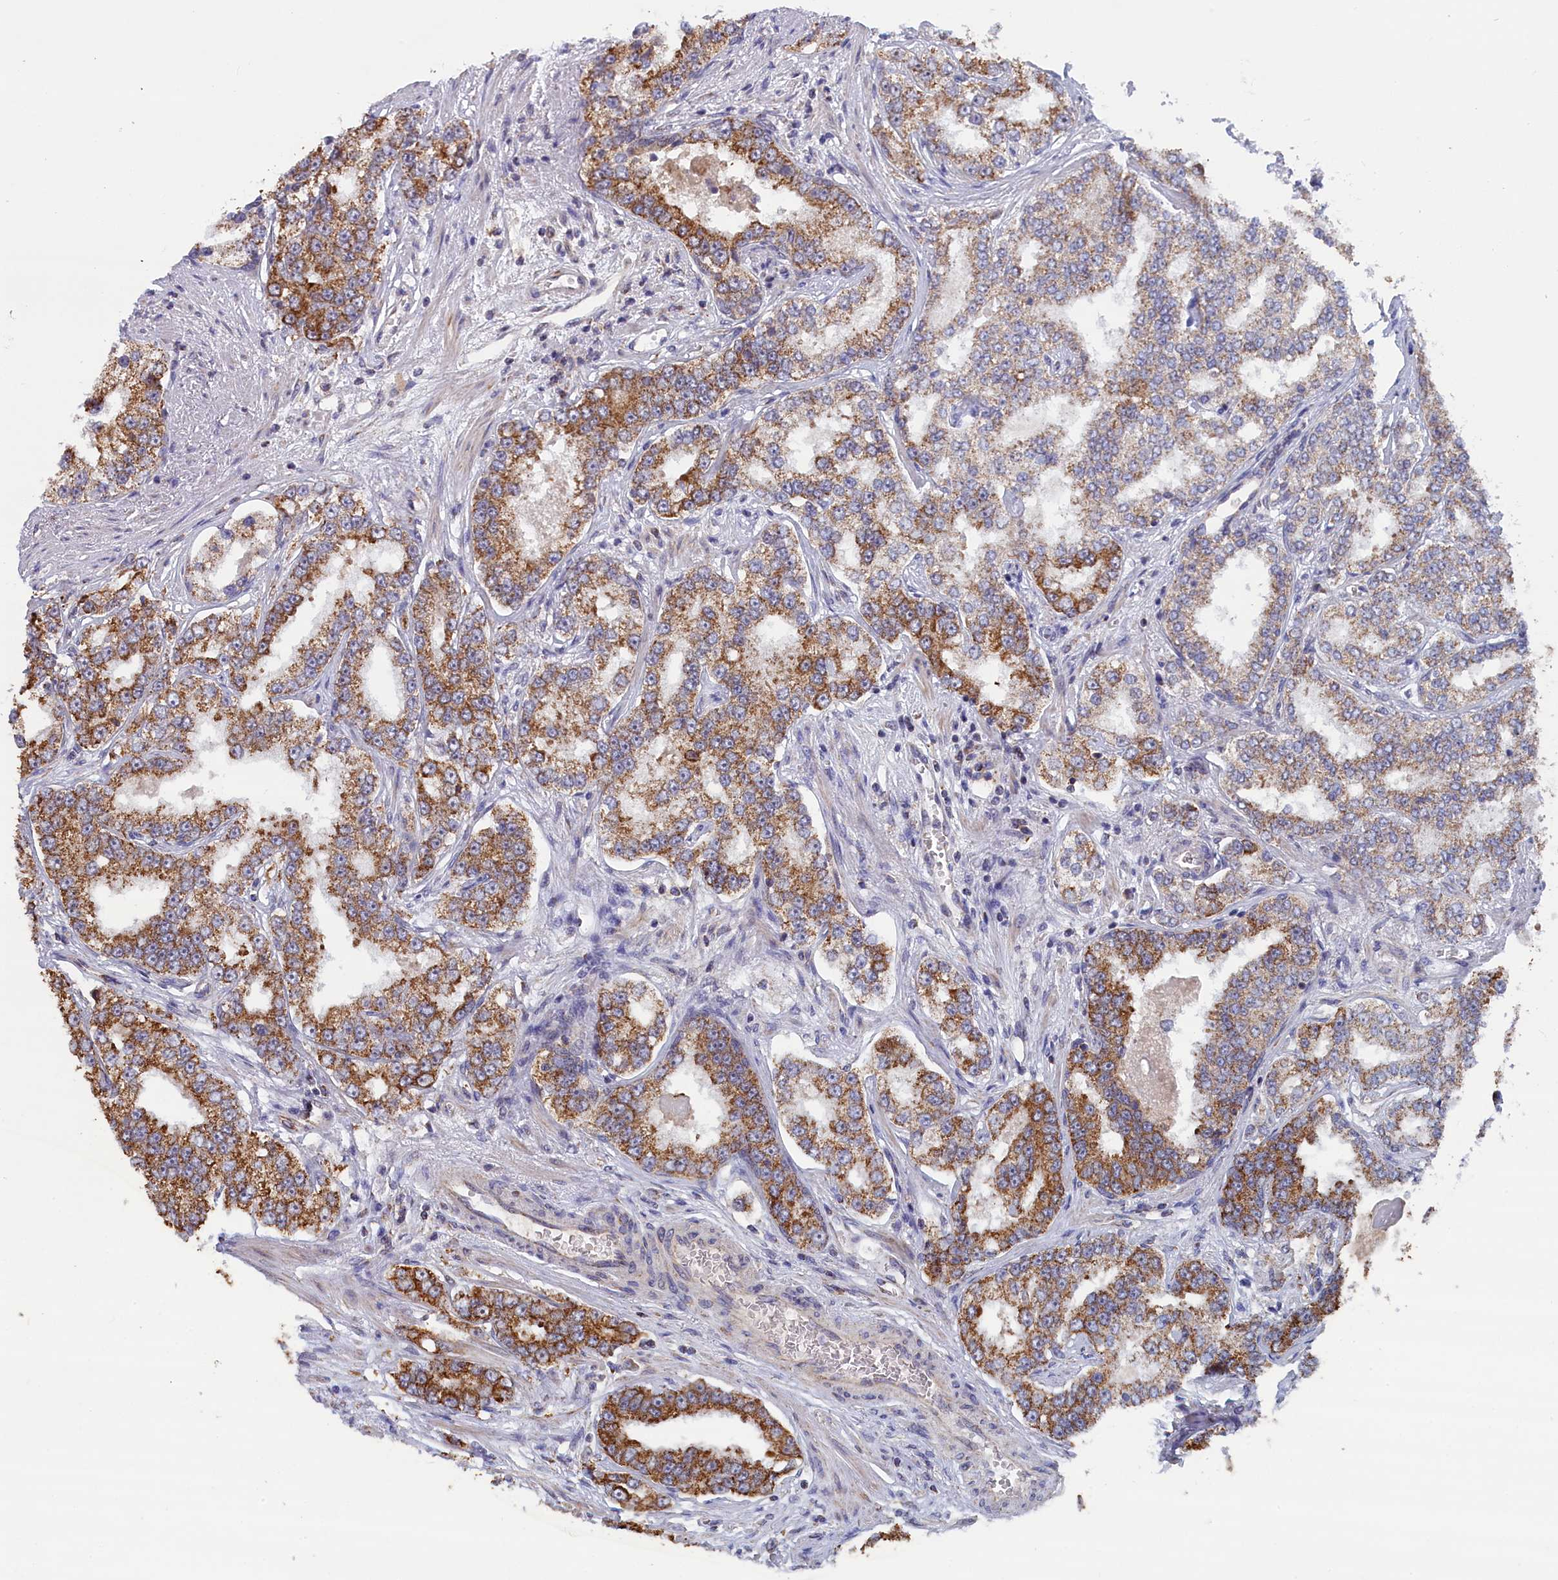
{"staining": {"intensity": "moderate", "quantity": "25%-75%", "location": "cytoplasmic/membranous"}, "tissue": "prostate cancer", "cell_type": "Tumor cells", "image_type": "cancer", "snomed": [{"axis": "morphology", "description": "Normal tissue, NOS"}, {"axis": "morphology", "description": "Adenocarcinoma, High grade"}, {"axis": "topography", "description": "Prostate"}], "caption": "A brown stain labels moderate cytoplasmic/membranous expression of a protein in high-grade adenocarcinoma (prostate) tumor cells.", "gene": "ZNF816", "patient": {"sex": "male", "age": 83}}